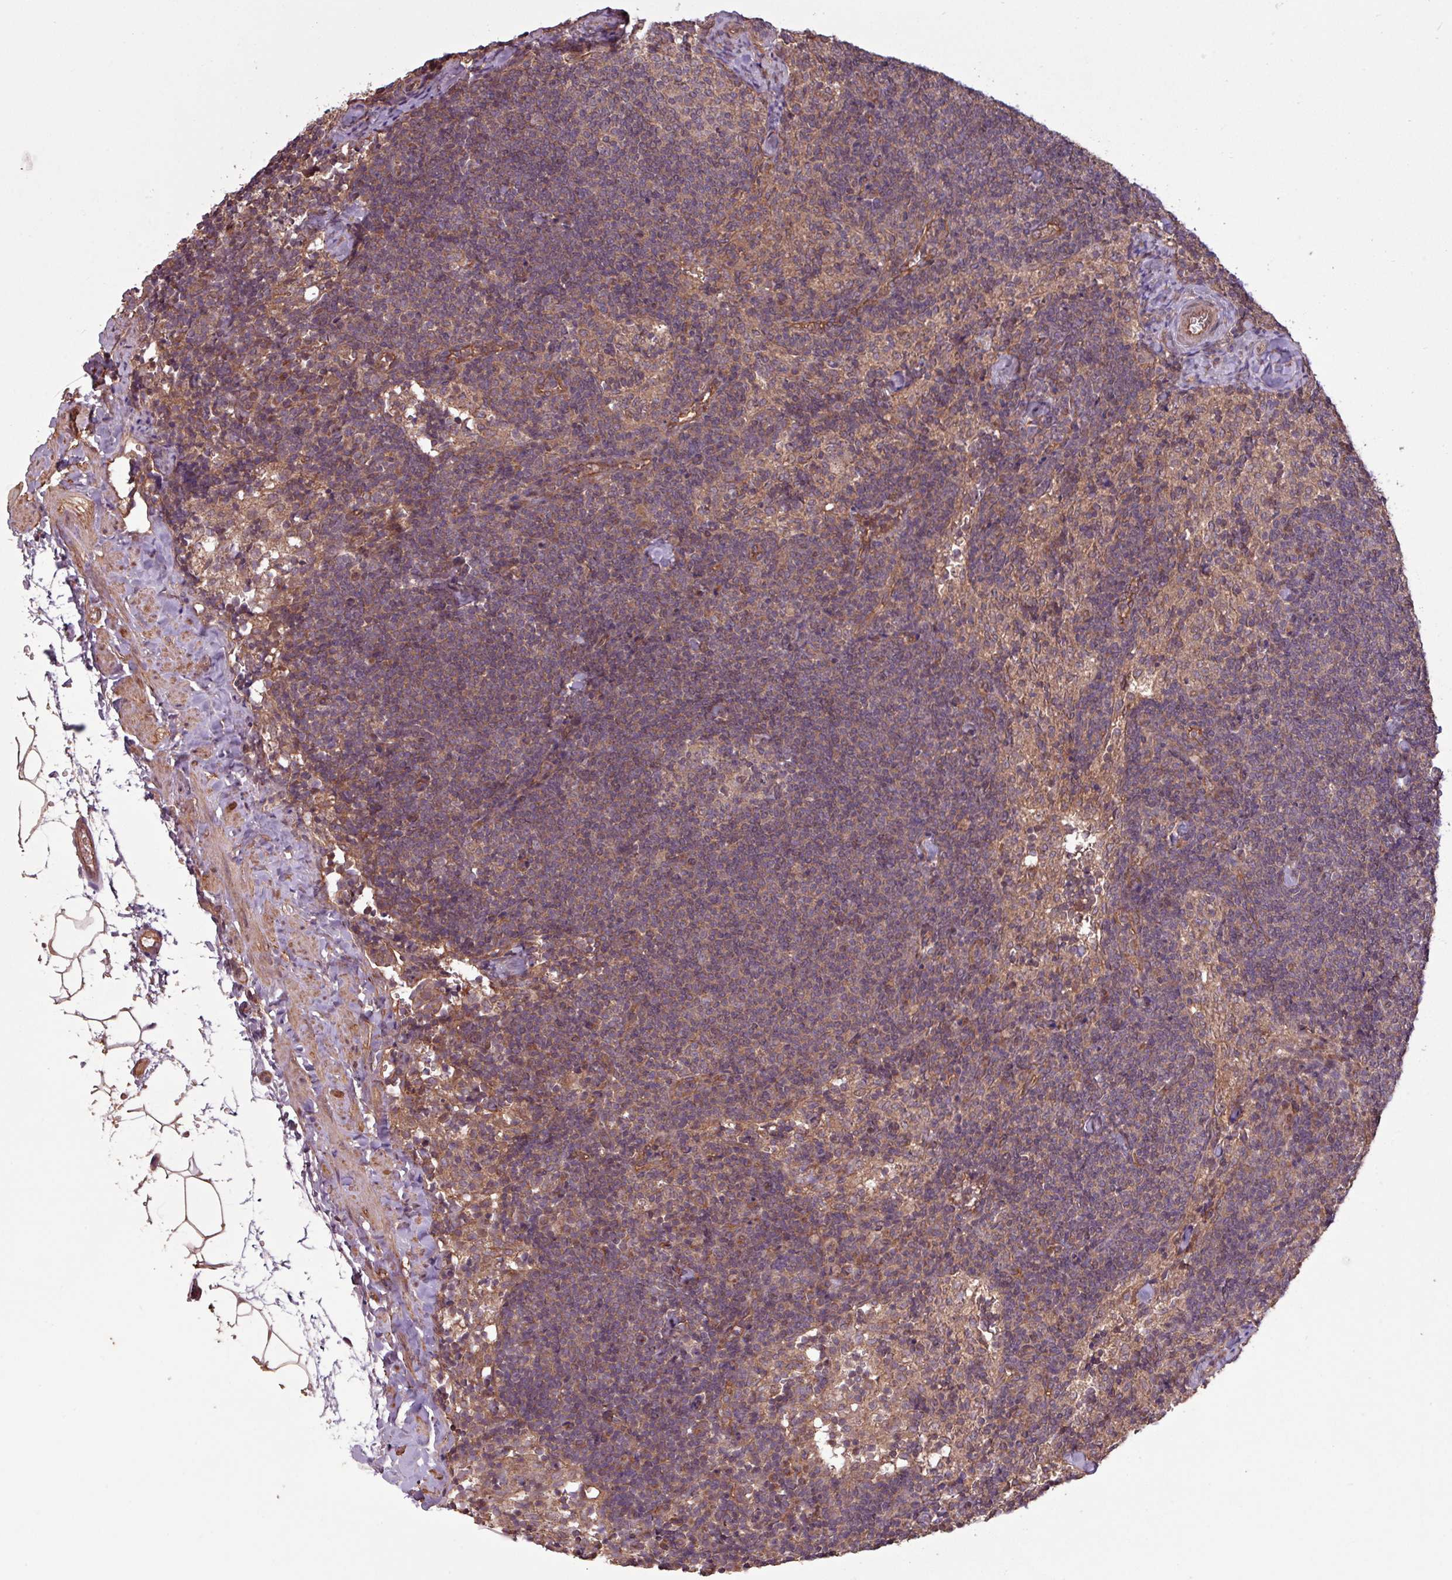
{"staining": {"intensity": "weak", "quantity": "<25%", "location": "cytoplasmic/membranous,nuclear"}, "tissue": "lymph node", "cell_type": "Germinal center cells", "image_type": "normal", "snomed": [{"axis": "morphology", "description": "Normal tissue, NOS"}, {"axis": "topography", "description": "Lymph node"}], "caption": "A high-resolution histopathology image shows IHC staining of unremarkable lymph node, which shows no significant staining in germinal center cells.", "gene": "TRABD2A", "patient": {"sex": "female", "age": 52}}